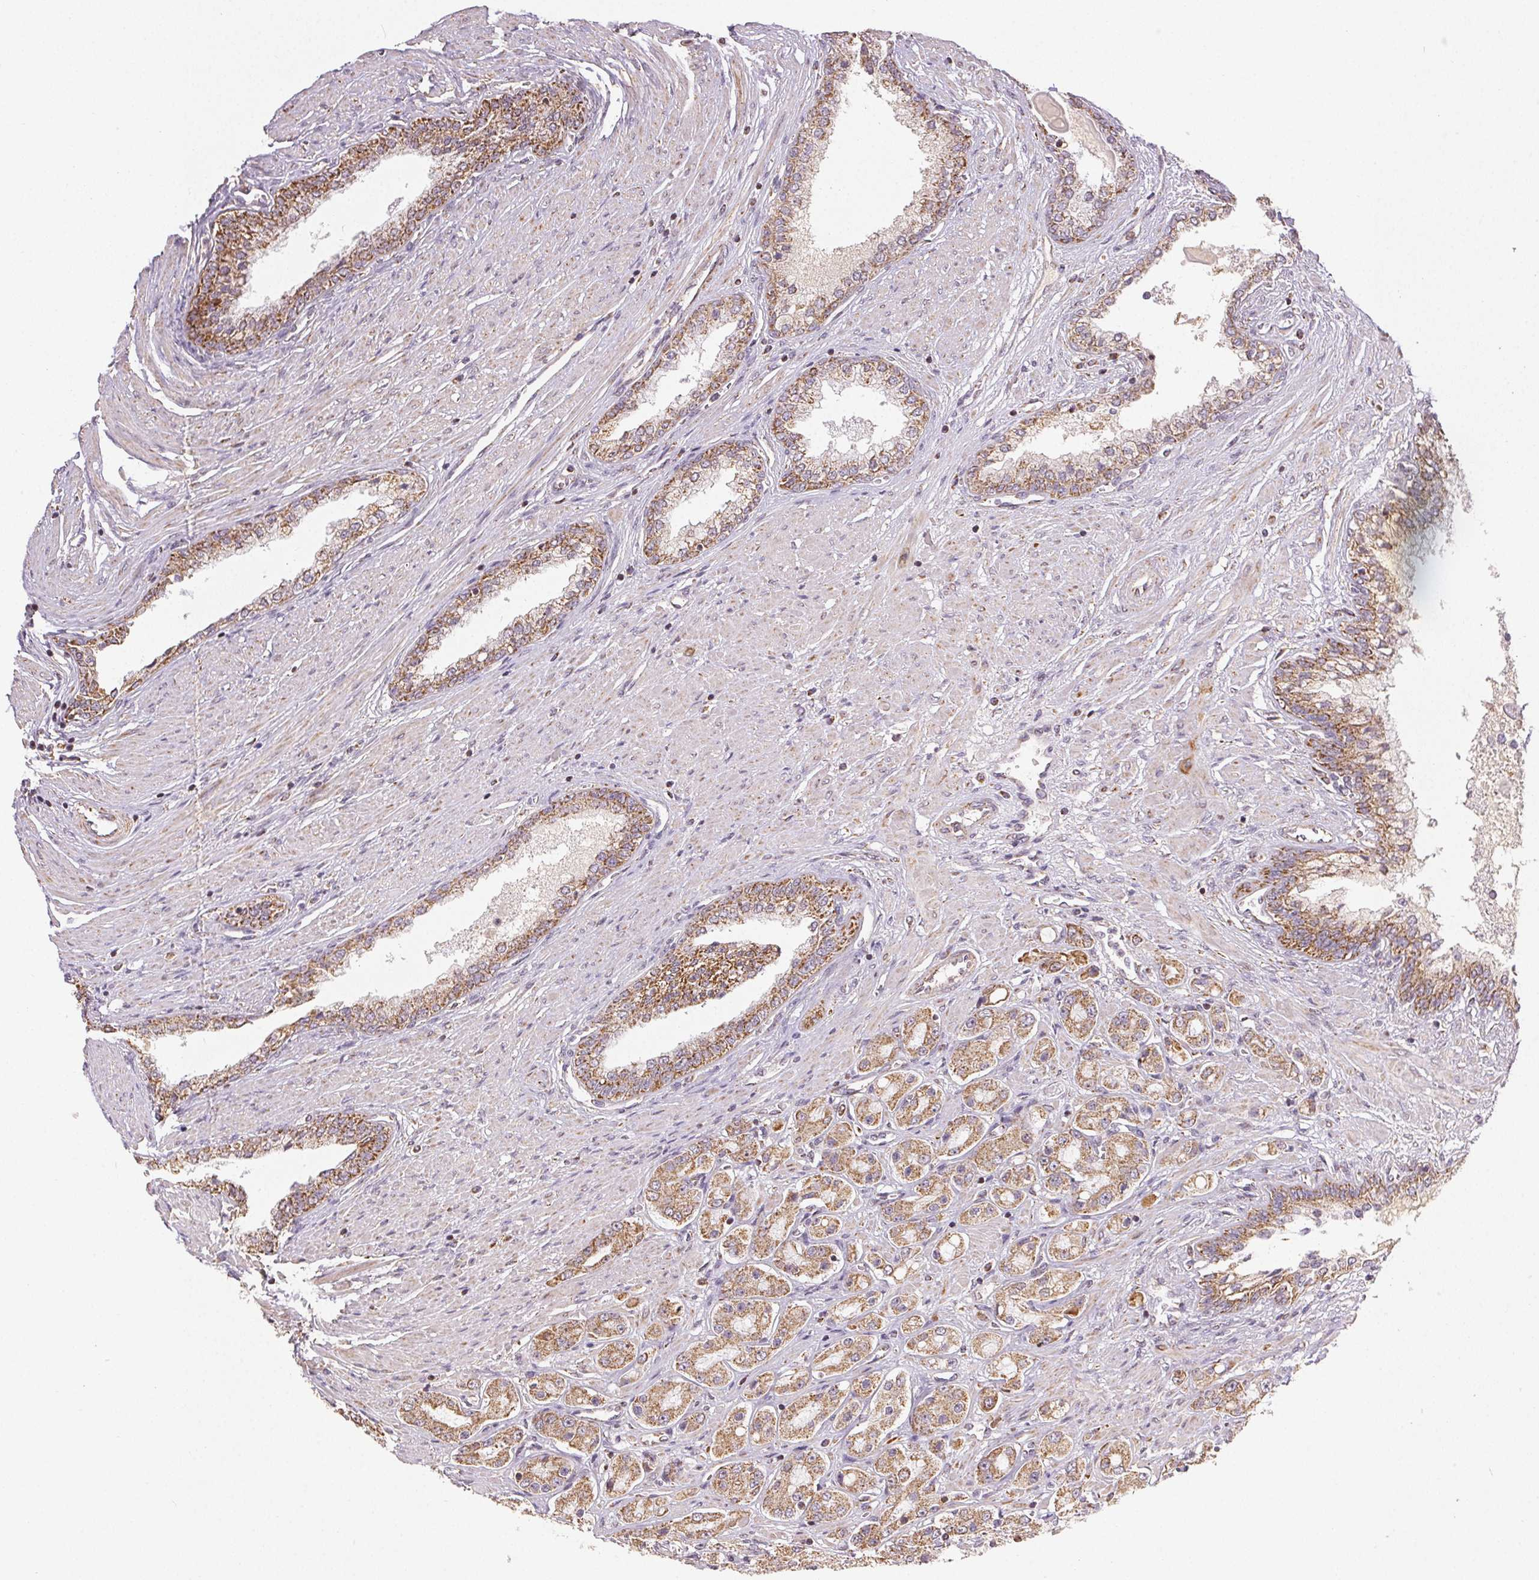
{"staining": {"intensity": "moderate", "quantity": ">75%", "location": "cytoplasmic/membranous"}, "tissue": "prostate cancer", "cell_type": "Tumor cells", "image_type": "cancer", "snomed": [{"axis": "morphology", "description": "Adenocarcinoma, High grade"}, {"axis": "topography", "description": "Prostate"}], "caption": "IHC image of neoplastic tissue: human prostate cancer (adenocarcinoma (high-grade)) stained using IHC shows medium levels of moderate protein expression localized specifically in the cytoplasmic/membranous of tumor cells, appearing as a cytoplasmic/membranous brown color.", "gene": "CLASP1", "patient": {"sex": "male", "age": 67}}